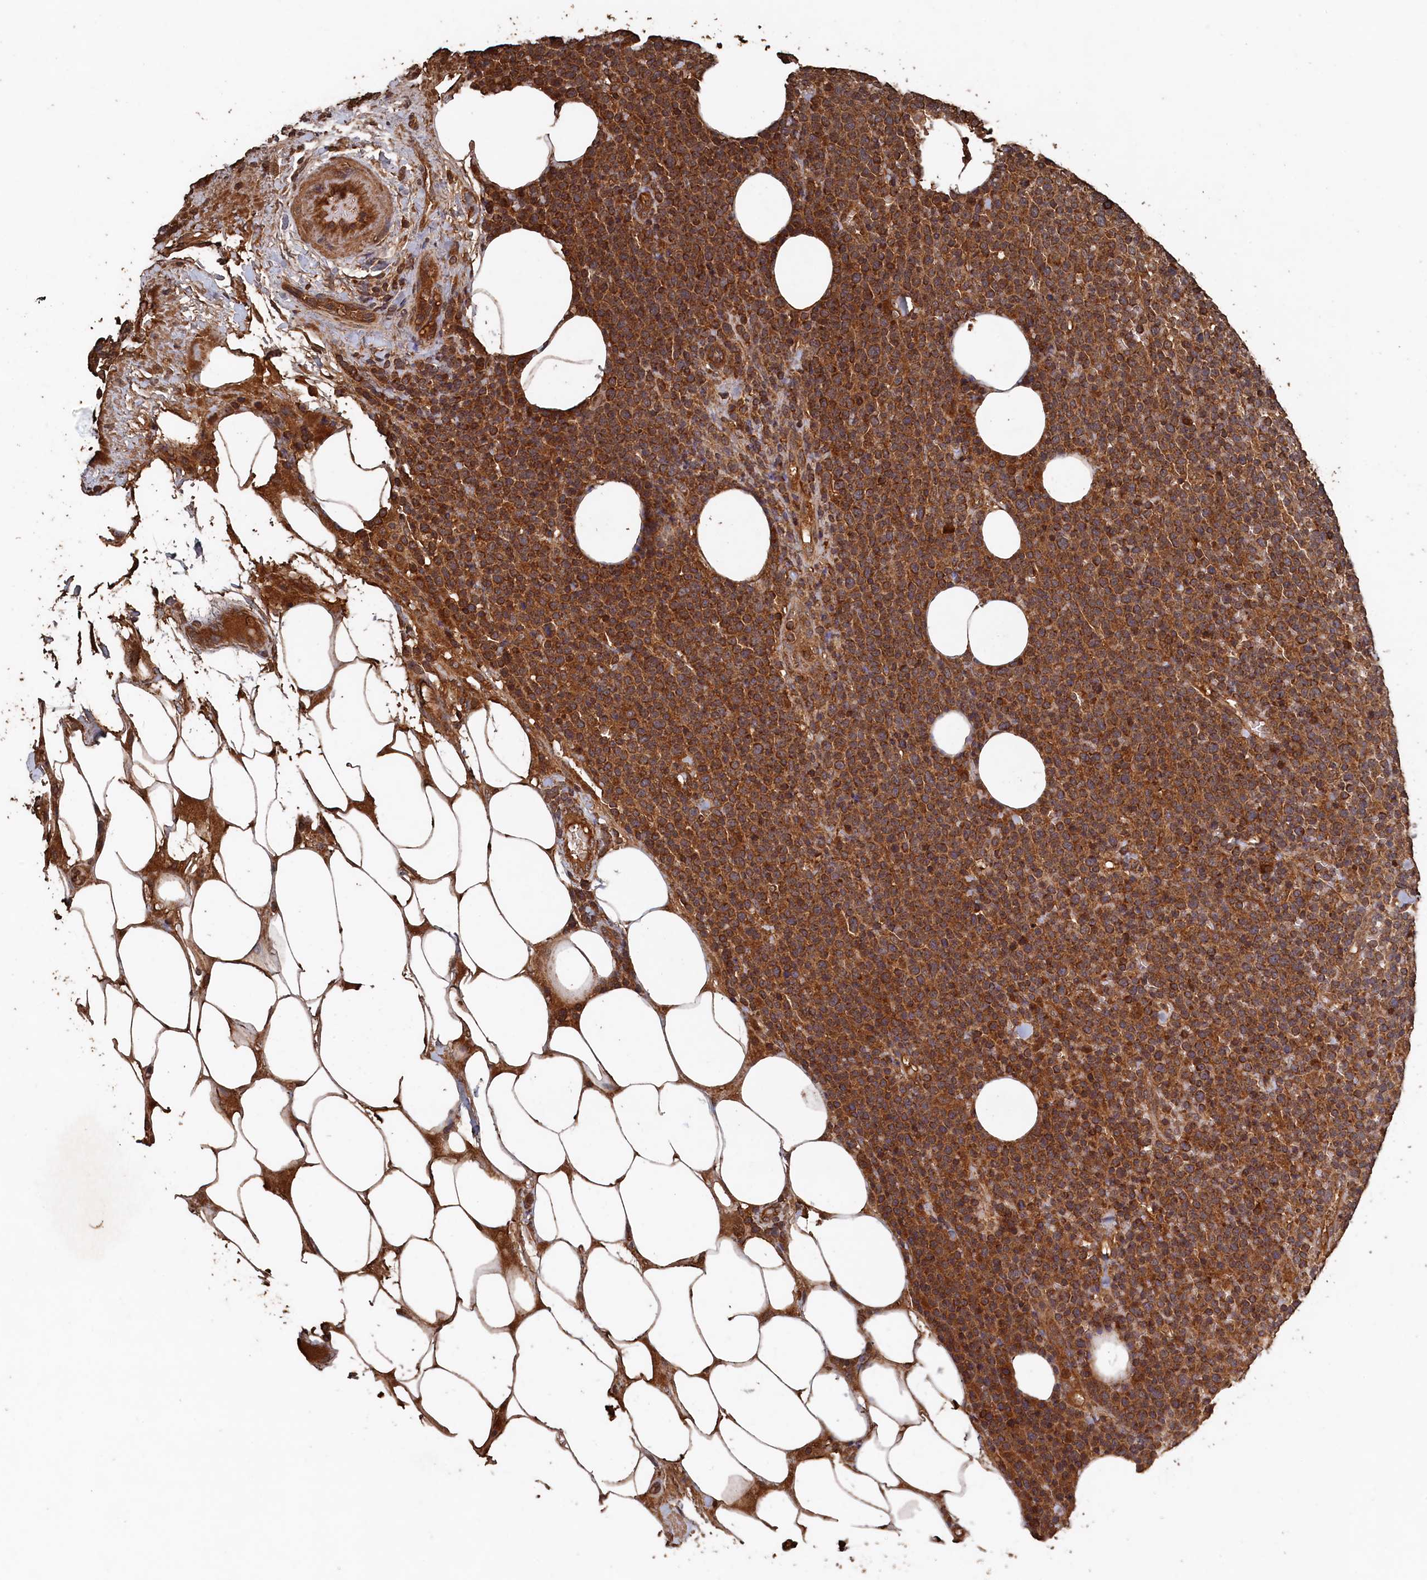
{"staining": {"intensity": "strong", "quantity": ">75%", "location": "cytoplasmic/membranous"}, "tissue": "lymphoma", "cell_type": "Tumor cells", "image_type": "cancer", "snomed": [{"axis": "morphology", "description": "Malignant lymphoma, non-Hodgkin's type, High grade"}, {"axis": "topography", "description": "Lymph node"}], "caption": "This is an image of immunohistochemistry (IHC) staining of lymphoma, which shows strong positivity in the cytoplasmic/membranous of tumor cells.", "gene": "SNX33", "patient": {"sex": "male", "age": 61}}